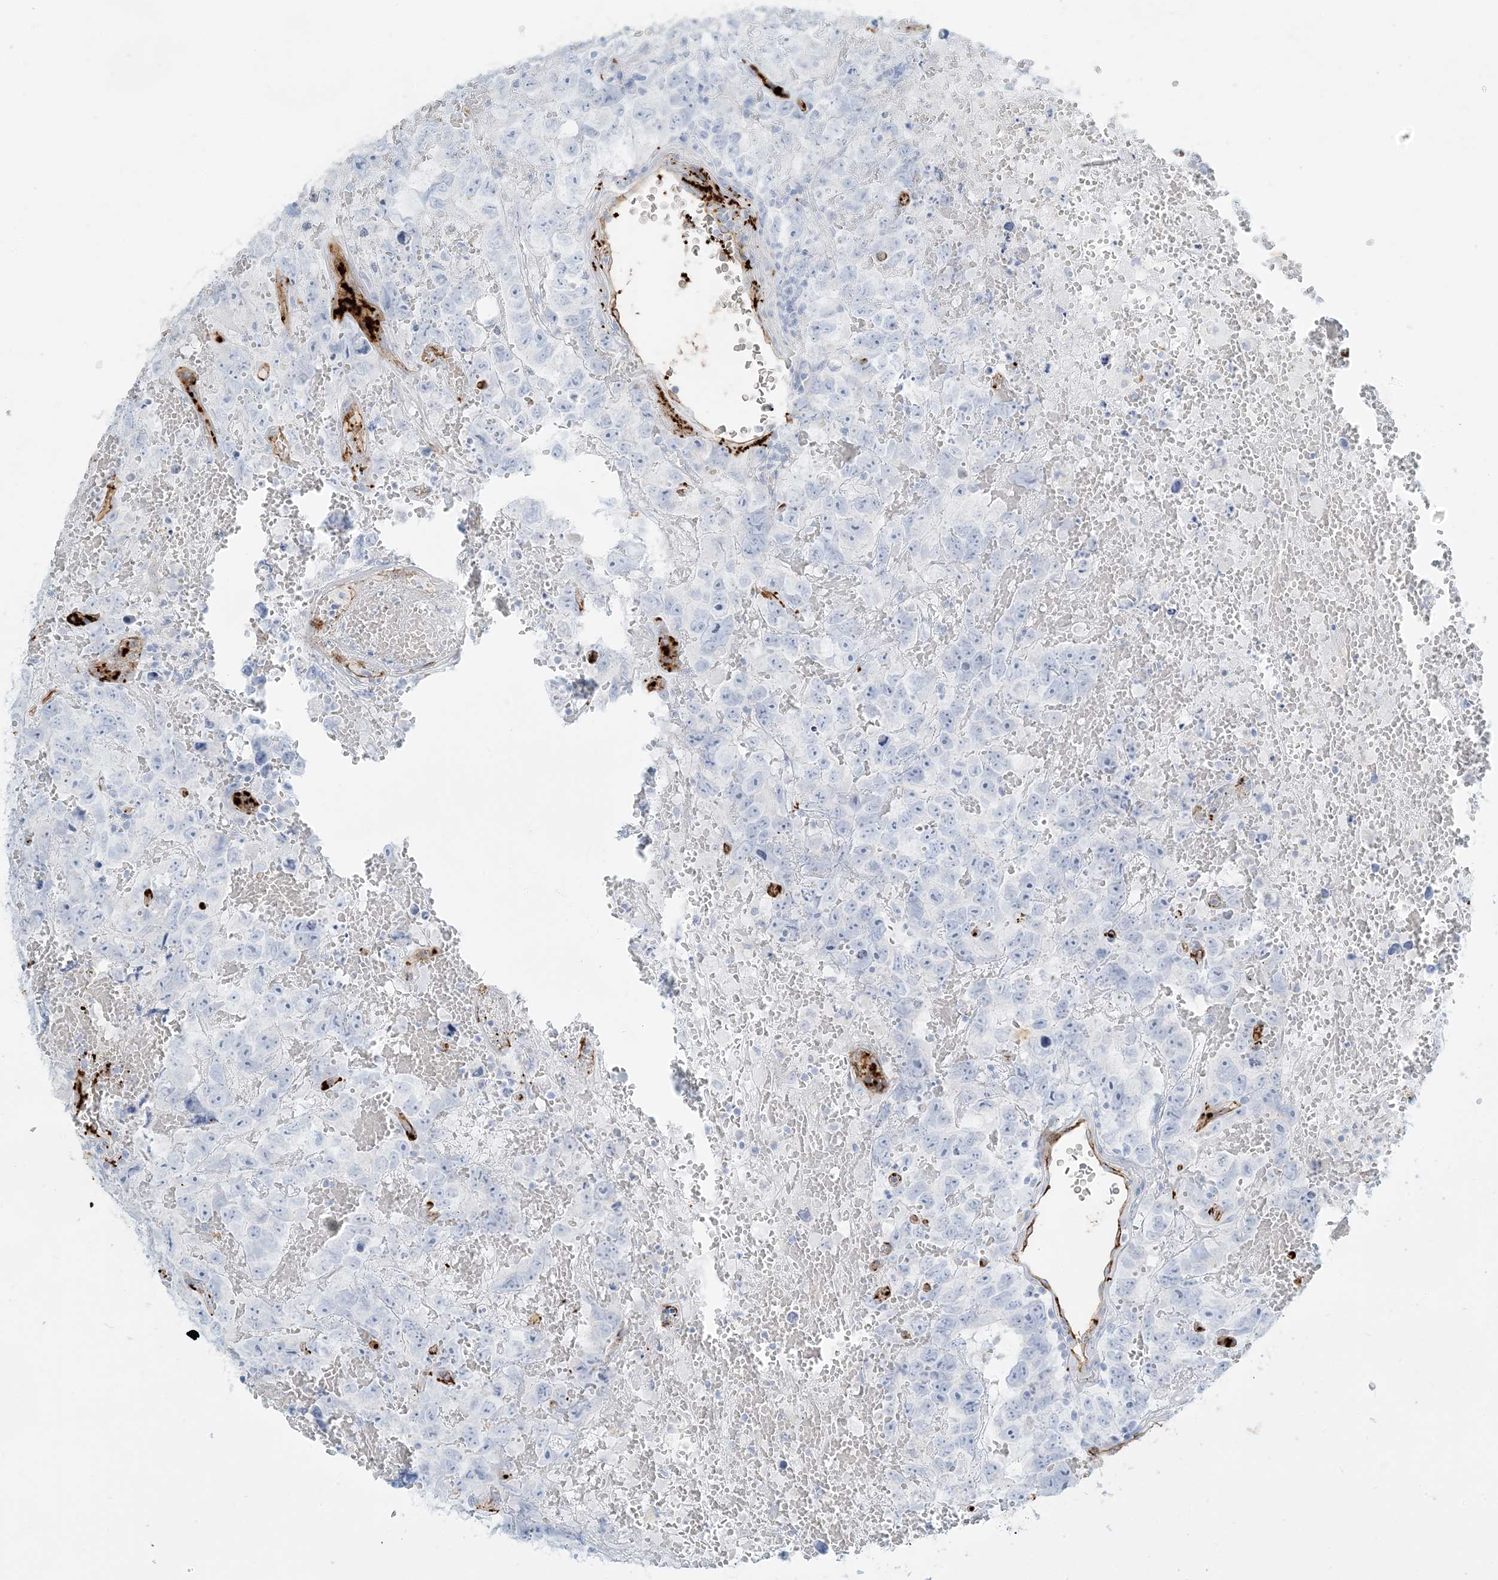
{"staining": {"intensity": "negative", "quantity": "none", "location": "none"}, "tissue": "testis cancer", "cell_type": "Tumor cells", "image_type": "cancer", "snomed": [{"axis": "morphology", "description": "Carcinoma, Embryonal, NOS"}, {"axis": "topography", "description": "Testis"}], "caption": "This image is of embryonal carcinoma (testis) stained with immunohistochemistry (IHC) to label a protein in brown with the nuclei are counter-stained blue. There is no expression in tumor cells.", "gene": "EPS8L3", "patient": {"sex": "male", "age": 45}}